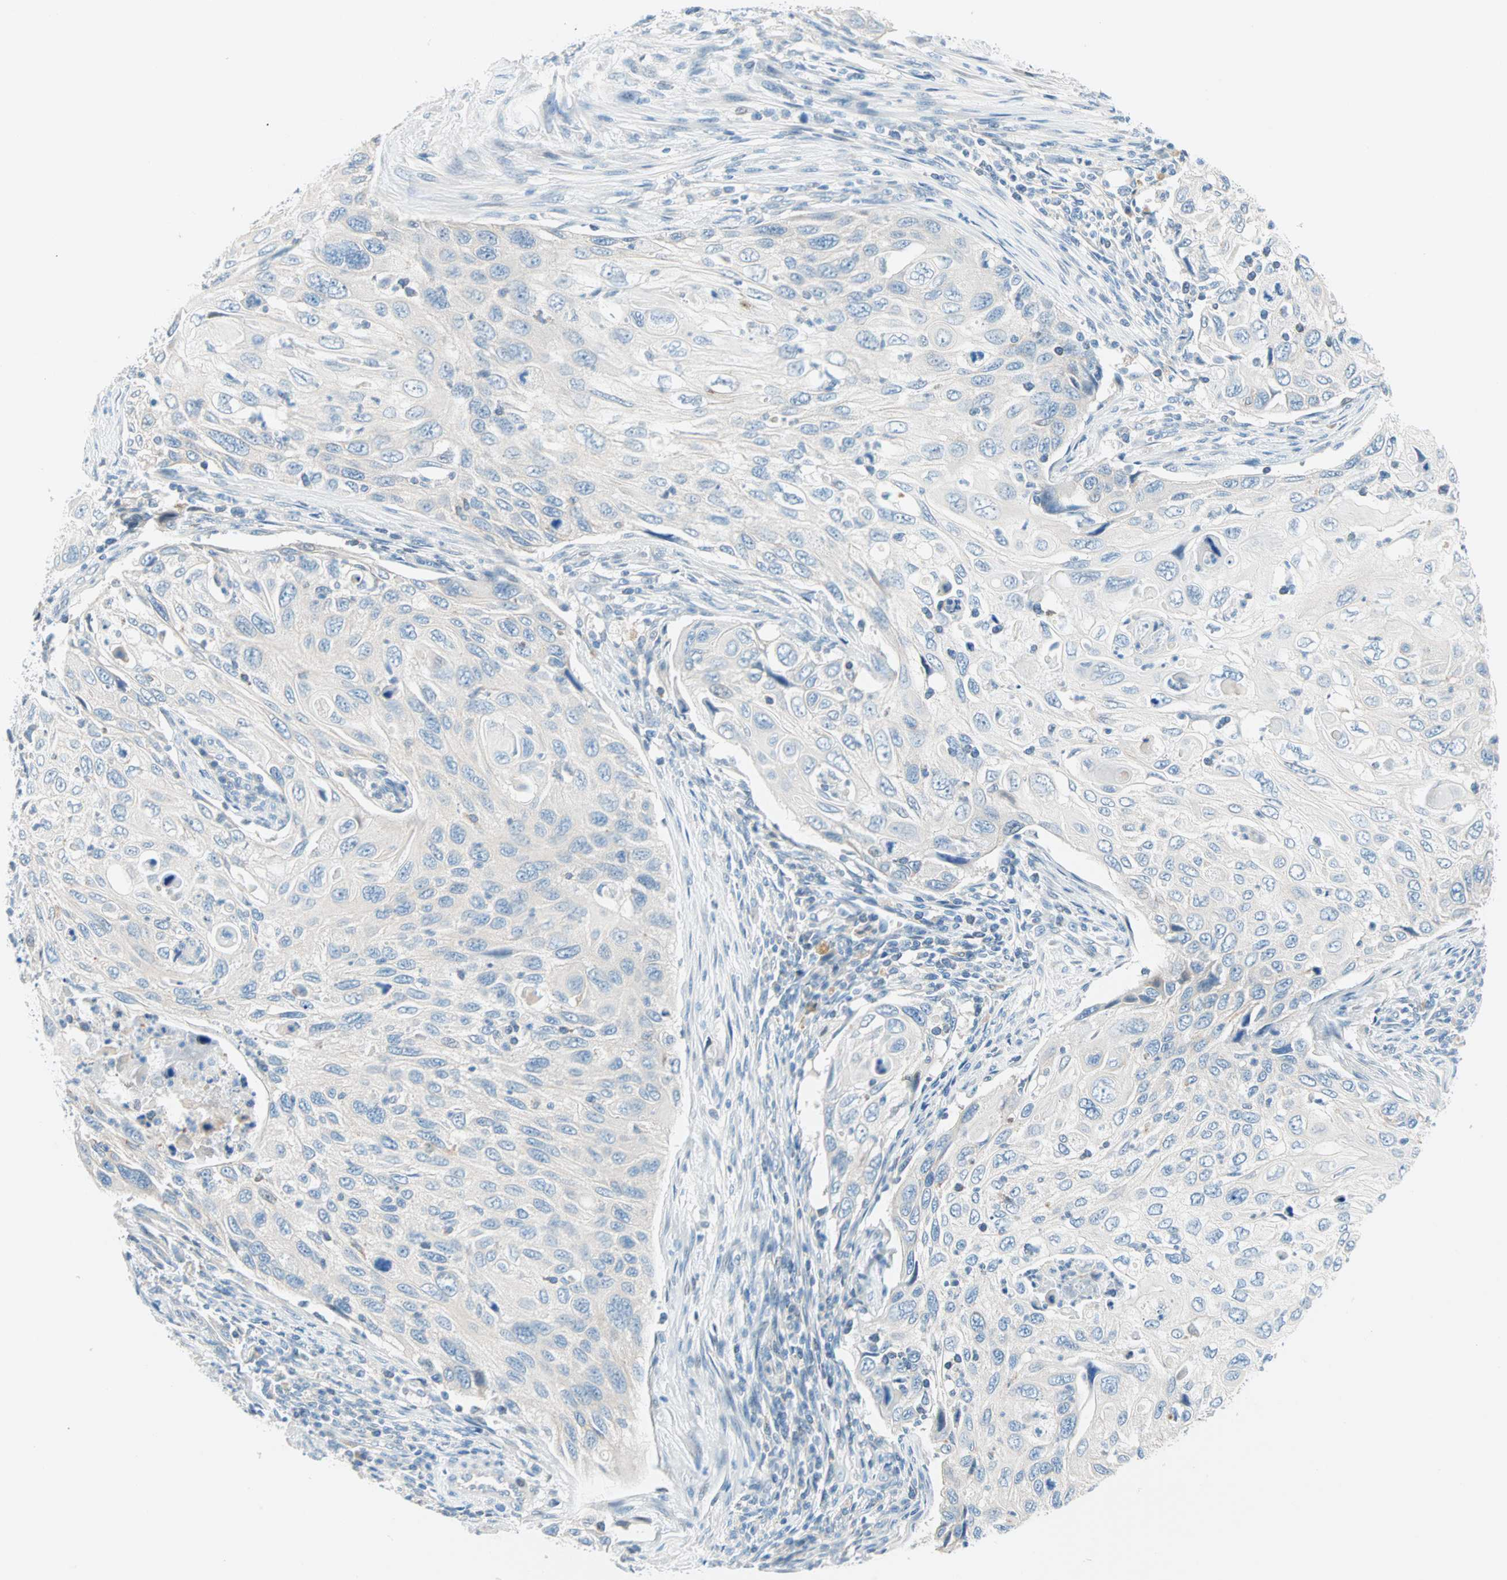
{"staining": {"intensity": "negative", "quantity": "none", "location": "none"}, "tissue": "cervical cancer", "cell_type": "Tumor cells", "image_type": "cancer", "snomed": [{"axis": "morphology", "description": "Squamous cell carcinoma, NOS"}, {"axis": "topography", "description": "Cervix"}], "caption": "Micrograph shows no significant protein positivity in tumor cells of cervical cancer.", "gene": "TMEM163", "patient": {"sex": "female", "age": 70}}